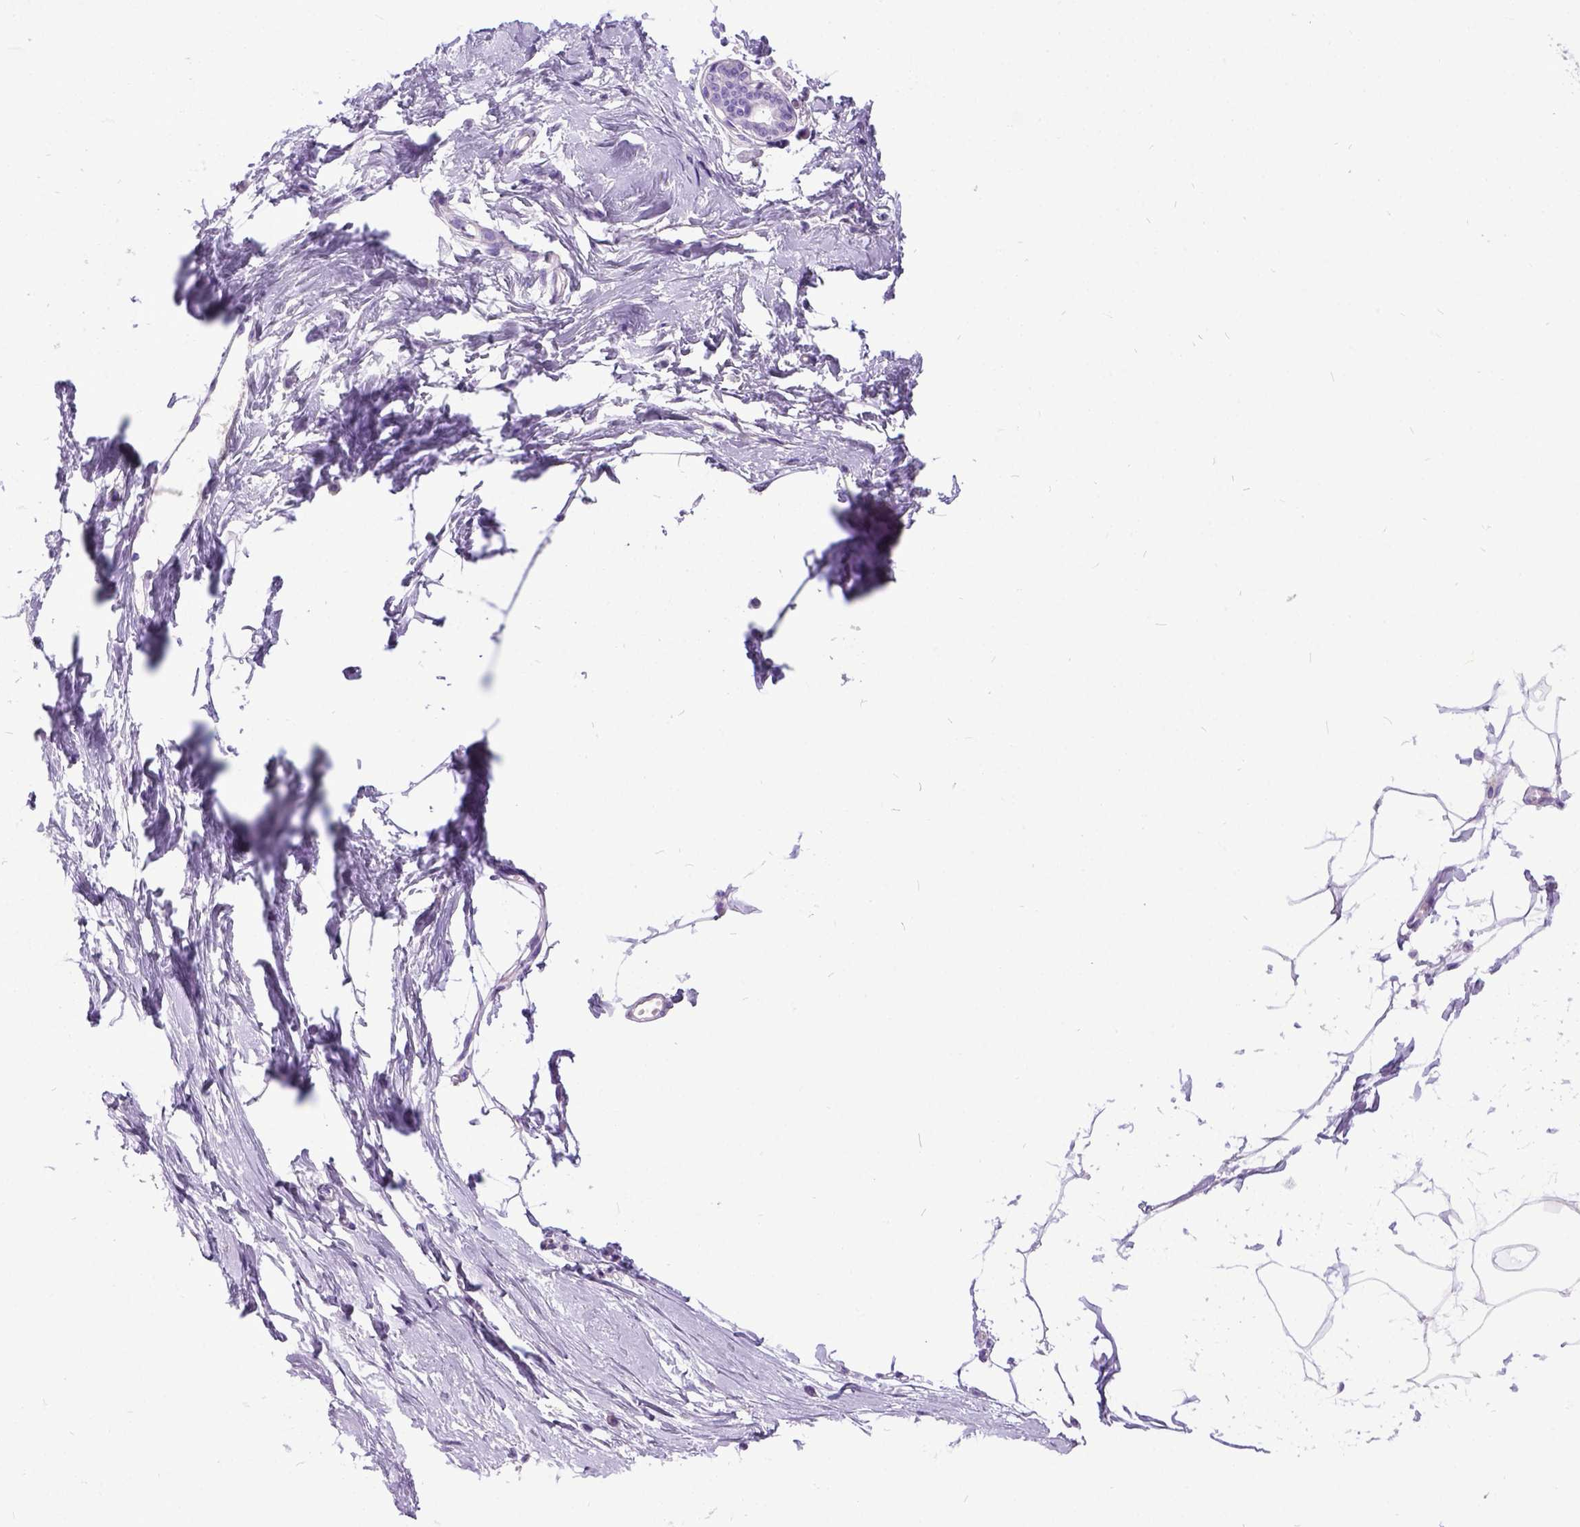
{"staining": {"intensity": "negative", "quantity": "none", "location": "none"}, "tissue": "breast", "cell_type": "Adipocytes", "image_type": "normal", "snomed": [{"axis": "morphology", "description": "Normal tissue, NOS"}, {"axis": "topography", "description": "Breast"}], "caption": "DAB (3,3'-diaminobenzidine) immunohistochemical staining of unremarkable human breast displays no significant positivity in adipocytes.", "gene": "IGF2", "patient": {"sex": "female", "age": 45}}